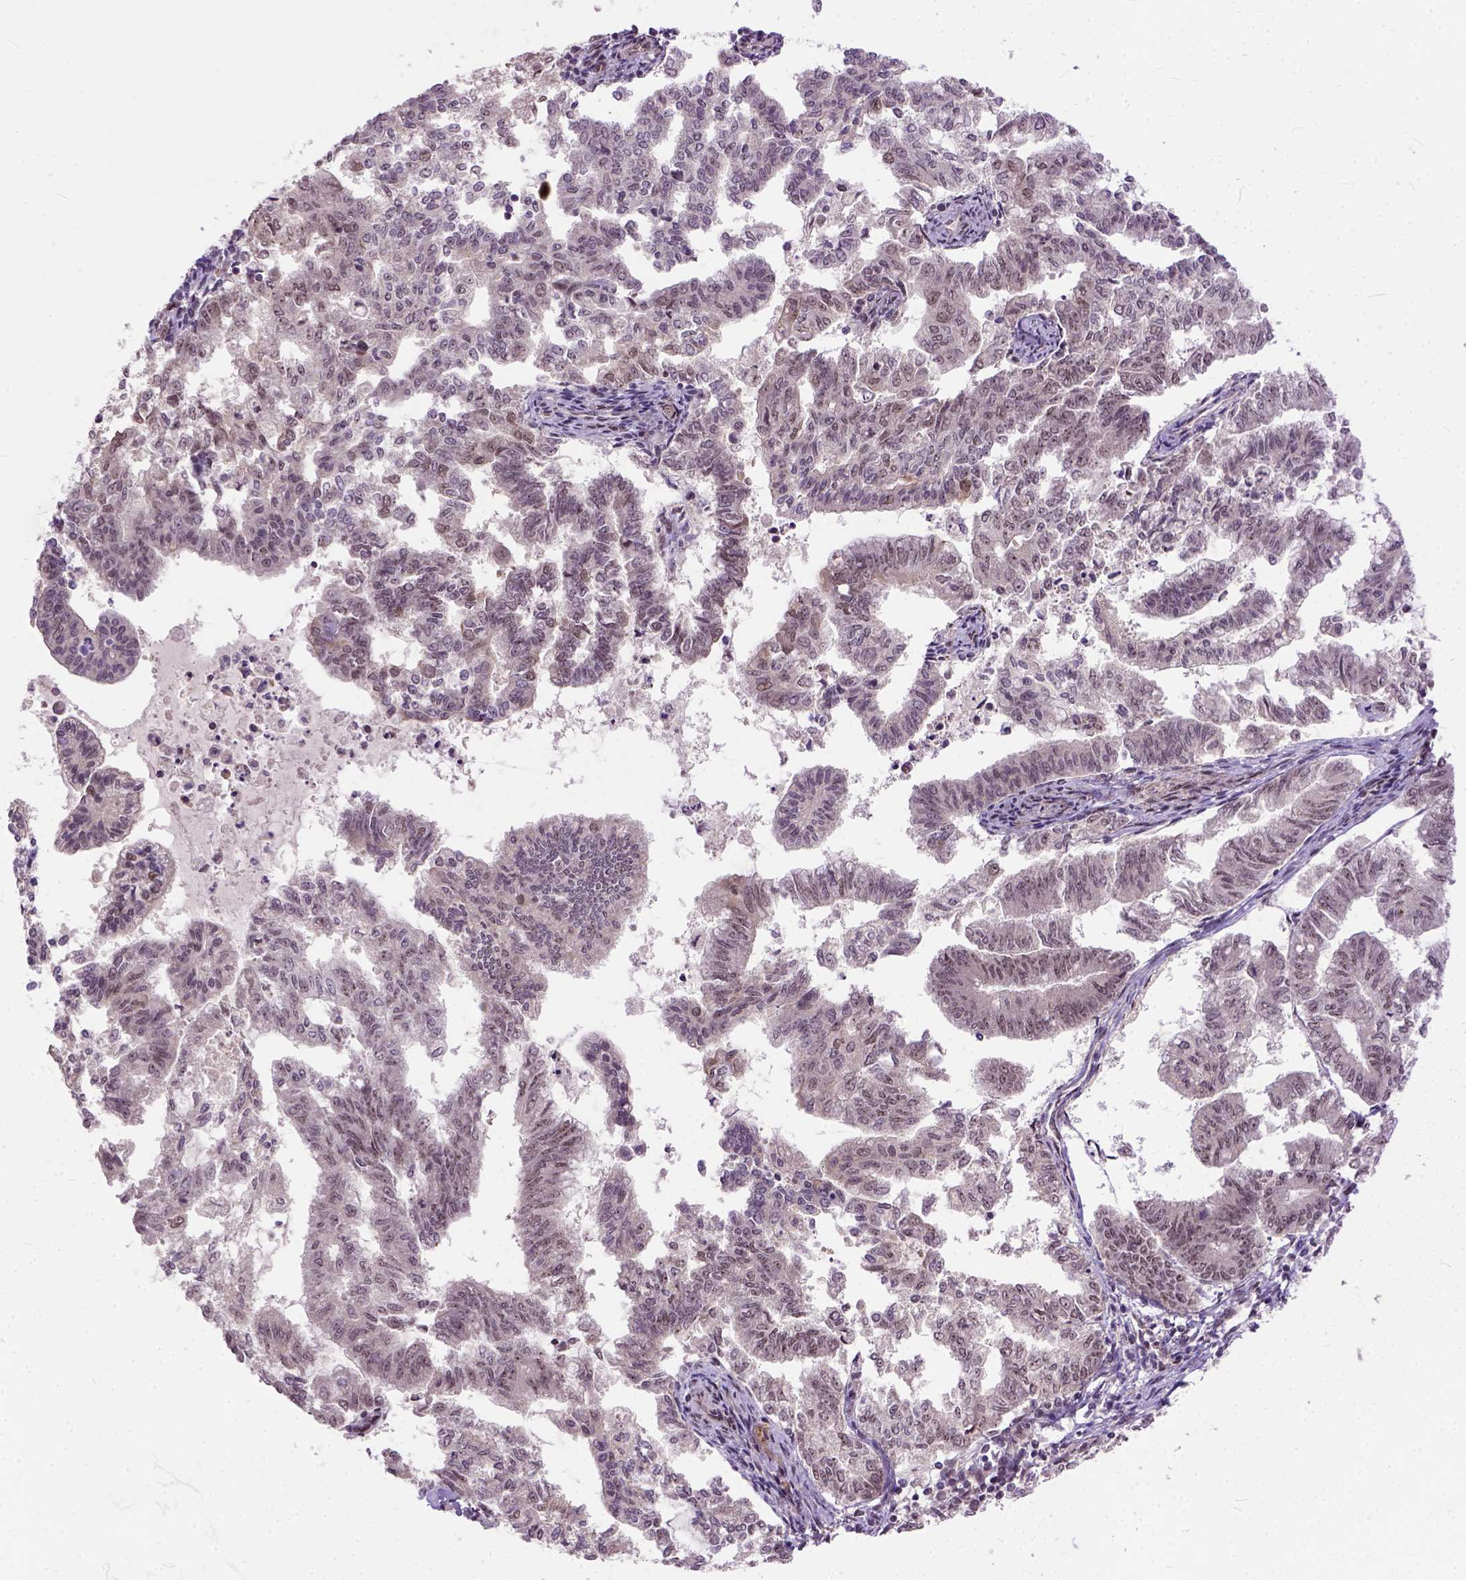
{"staining": {"intensity": "weak", "quantity": "<25%", "location": "nuclear"}, "tissue": "endometrial cancer", "cell_type": "Tumor cells", "image_type": "cancer", "snomed": [{"axis": "morphology", "description": "Adenocarcinoma, NOS"}, {"axis": "topography", "description": "Endometrium"}], "caption": "The micrograph displays no significant expression in tumor cells of adenocarcinoma (endometrial). The staining was performed using DAB to visualize the protein expression in brown, while the nuclei were stained in blue with hematoxylin (Magnification: 20x).", "gene": "ZNF630", "patient": {"sex": "female", "age": 79}}